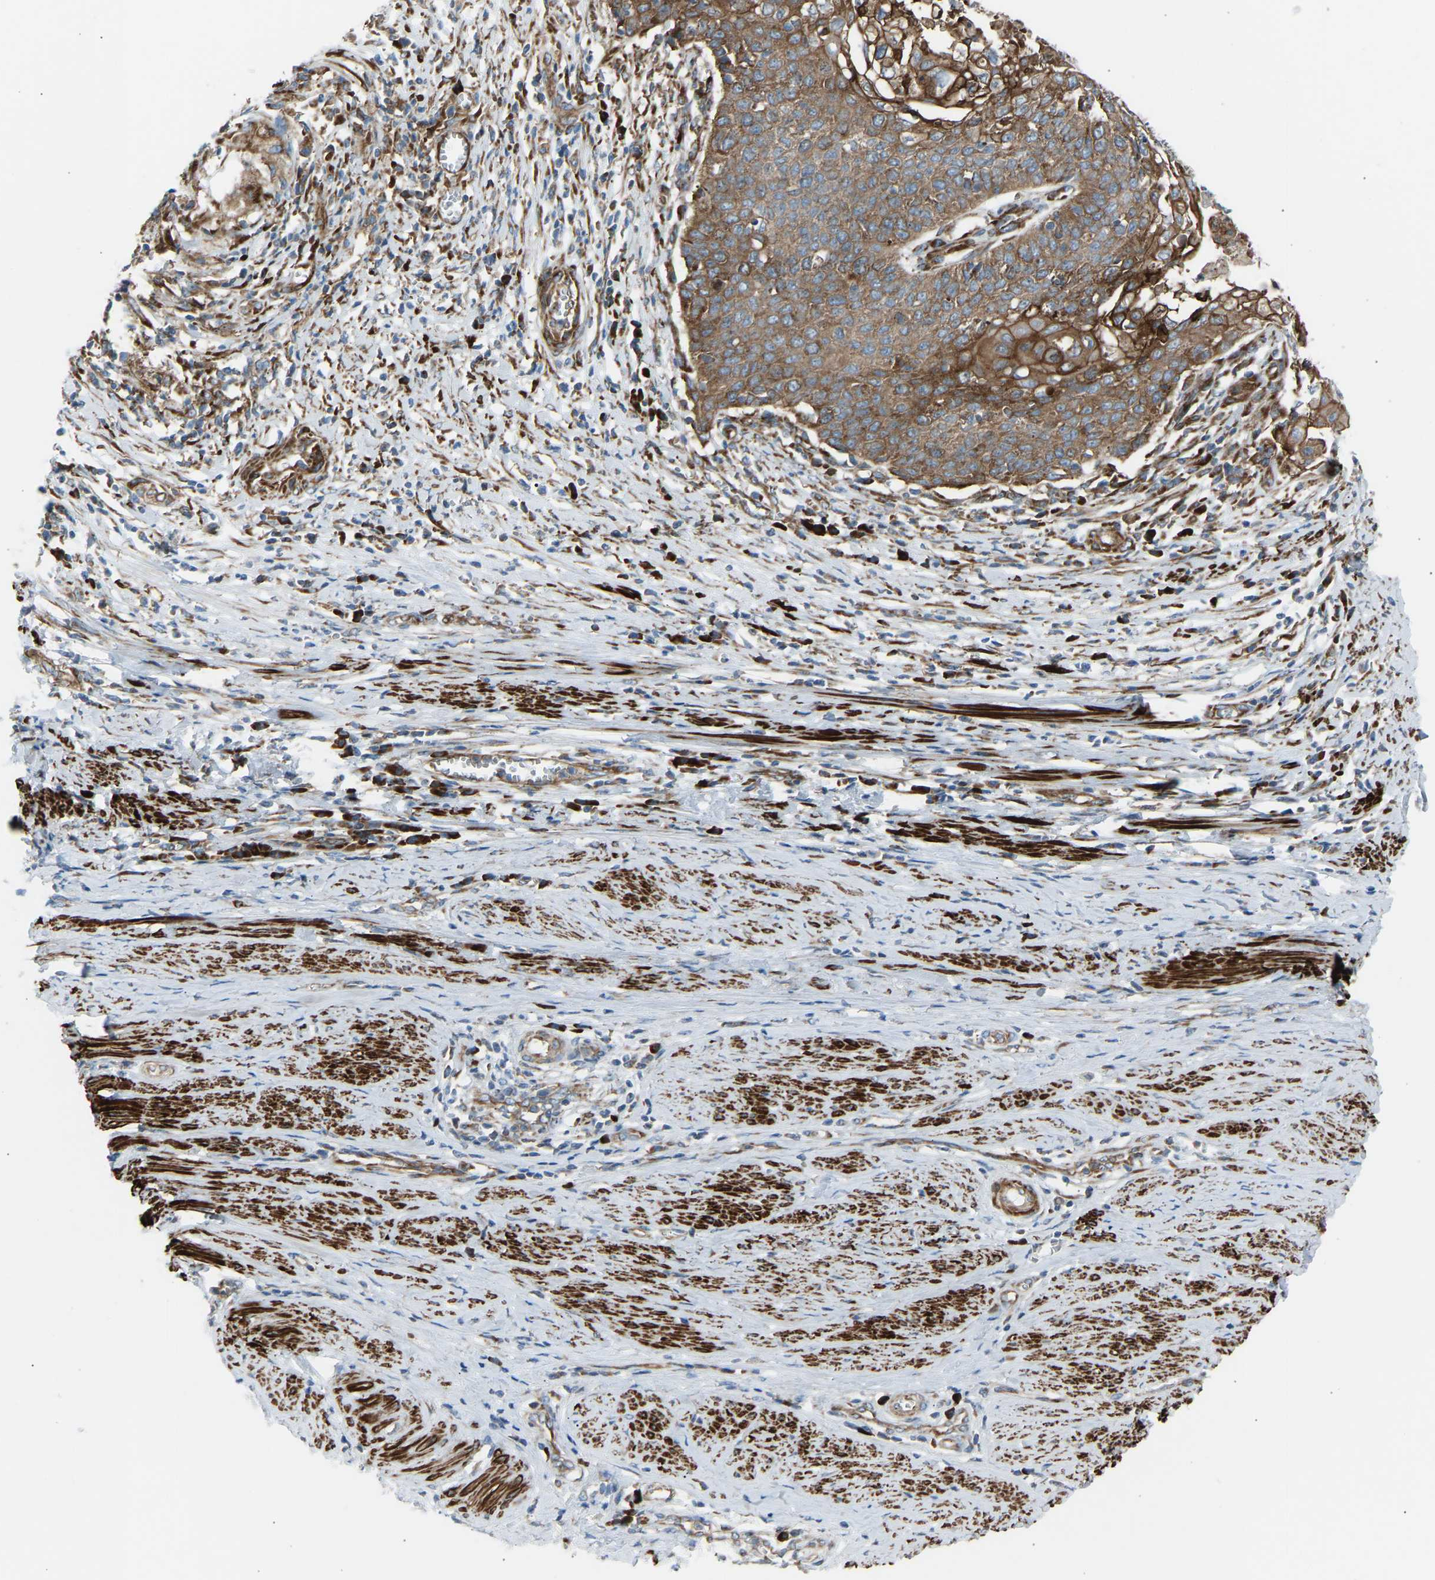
{"staining": {"intensity": "moderate", "quantity": ">75%", "location": "cytoplasmic/membranous"}, "tissue": "cervical cancer", "cell_type": "Tumor cells", "image_type": "cancer", "snomed": [{"axis": "morphology", "description": "Squamous cell carcinoma, NOS"}, {"axis": "topography", "description": "Cervix"}], "caption": "Immunohistochemical staining of human cervical cancer (squamous cell carcinoma) exhibits medium levels of moderate cytoplasmic/membranous protein staining in about >75% of tumor cells. (brown staining indicates protein expression, while blue staining denotes nuclei).", "gene": "VPS41", "patient": {"sex": "female", "age": 39}}